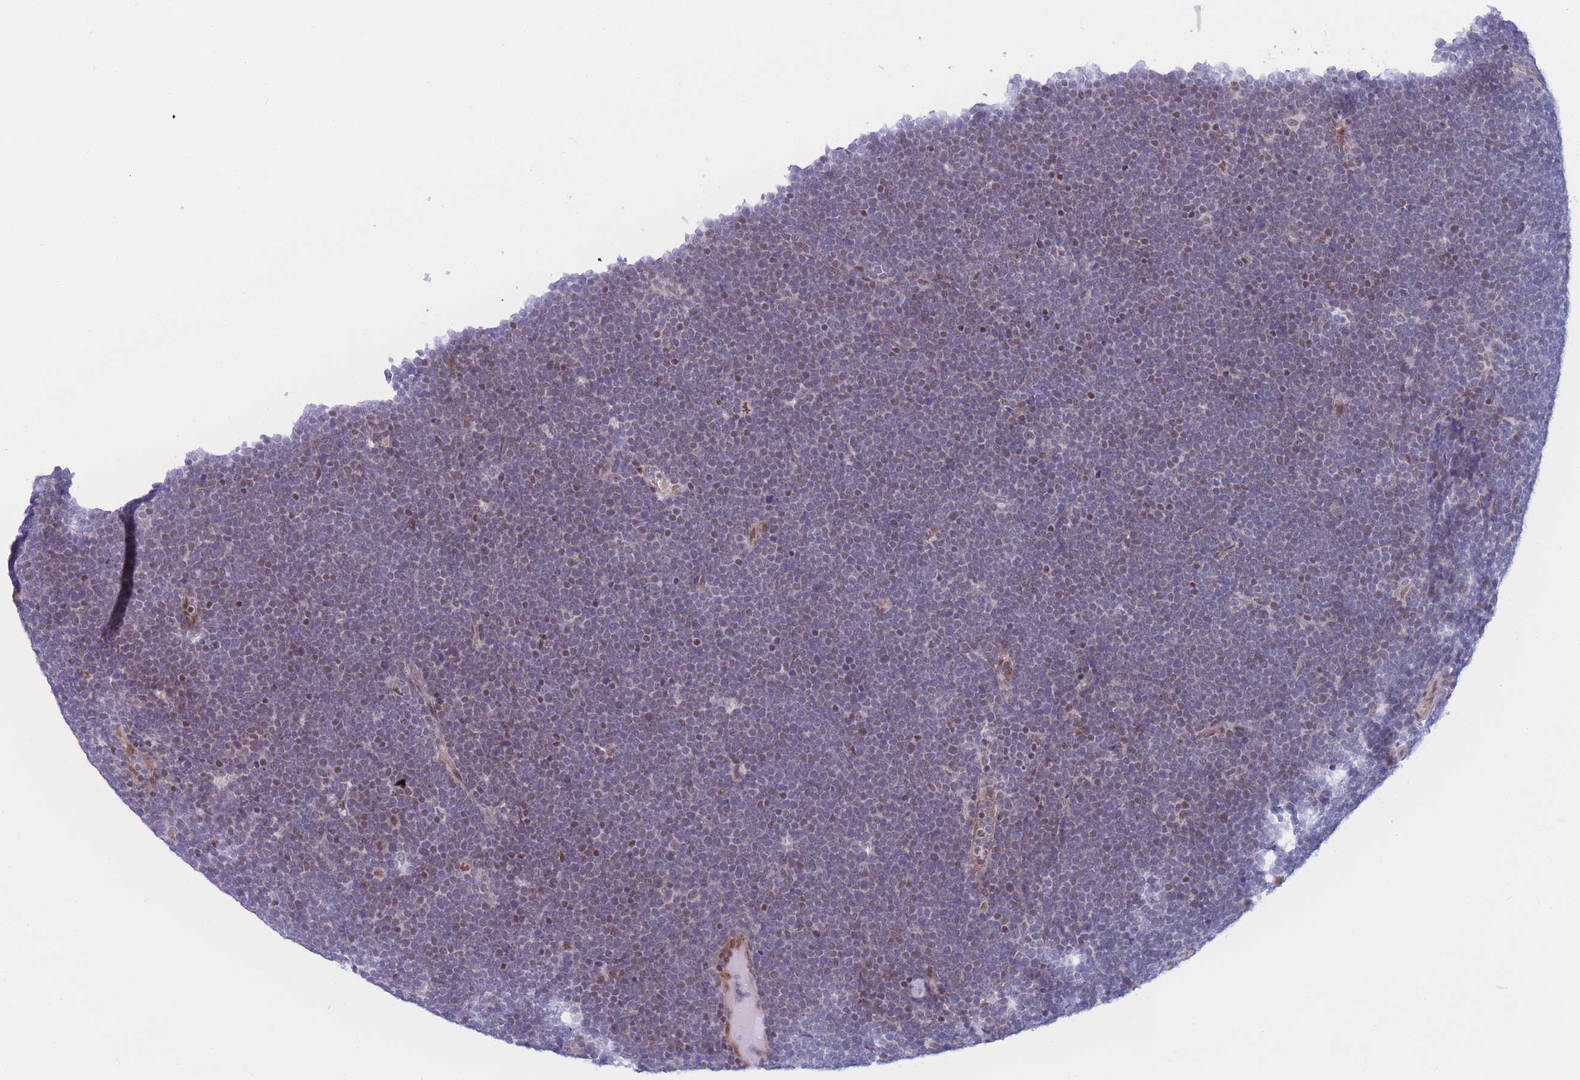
{"staining": {"intensity": "negative", "quantity": "none", "location": "none"}, "tissue": "lymphoma", "cell_type": "Tumor cells", "image_type": "cancer", "snomed": [{"axis": "morphology", "description": "Malignant lymphoma, non-Hodgkin's type, High grade"}, {"axis": "topography", "description": "Lymph node"}], "caption": "Lymphoma was stained to show a protein in brown. There is no significant staining in tumor cells.", "gene": "BCL9L", "patient": {"sex": "male", "age": 13}}